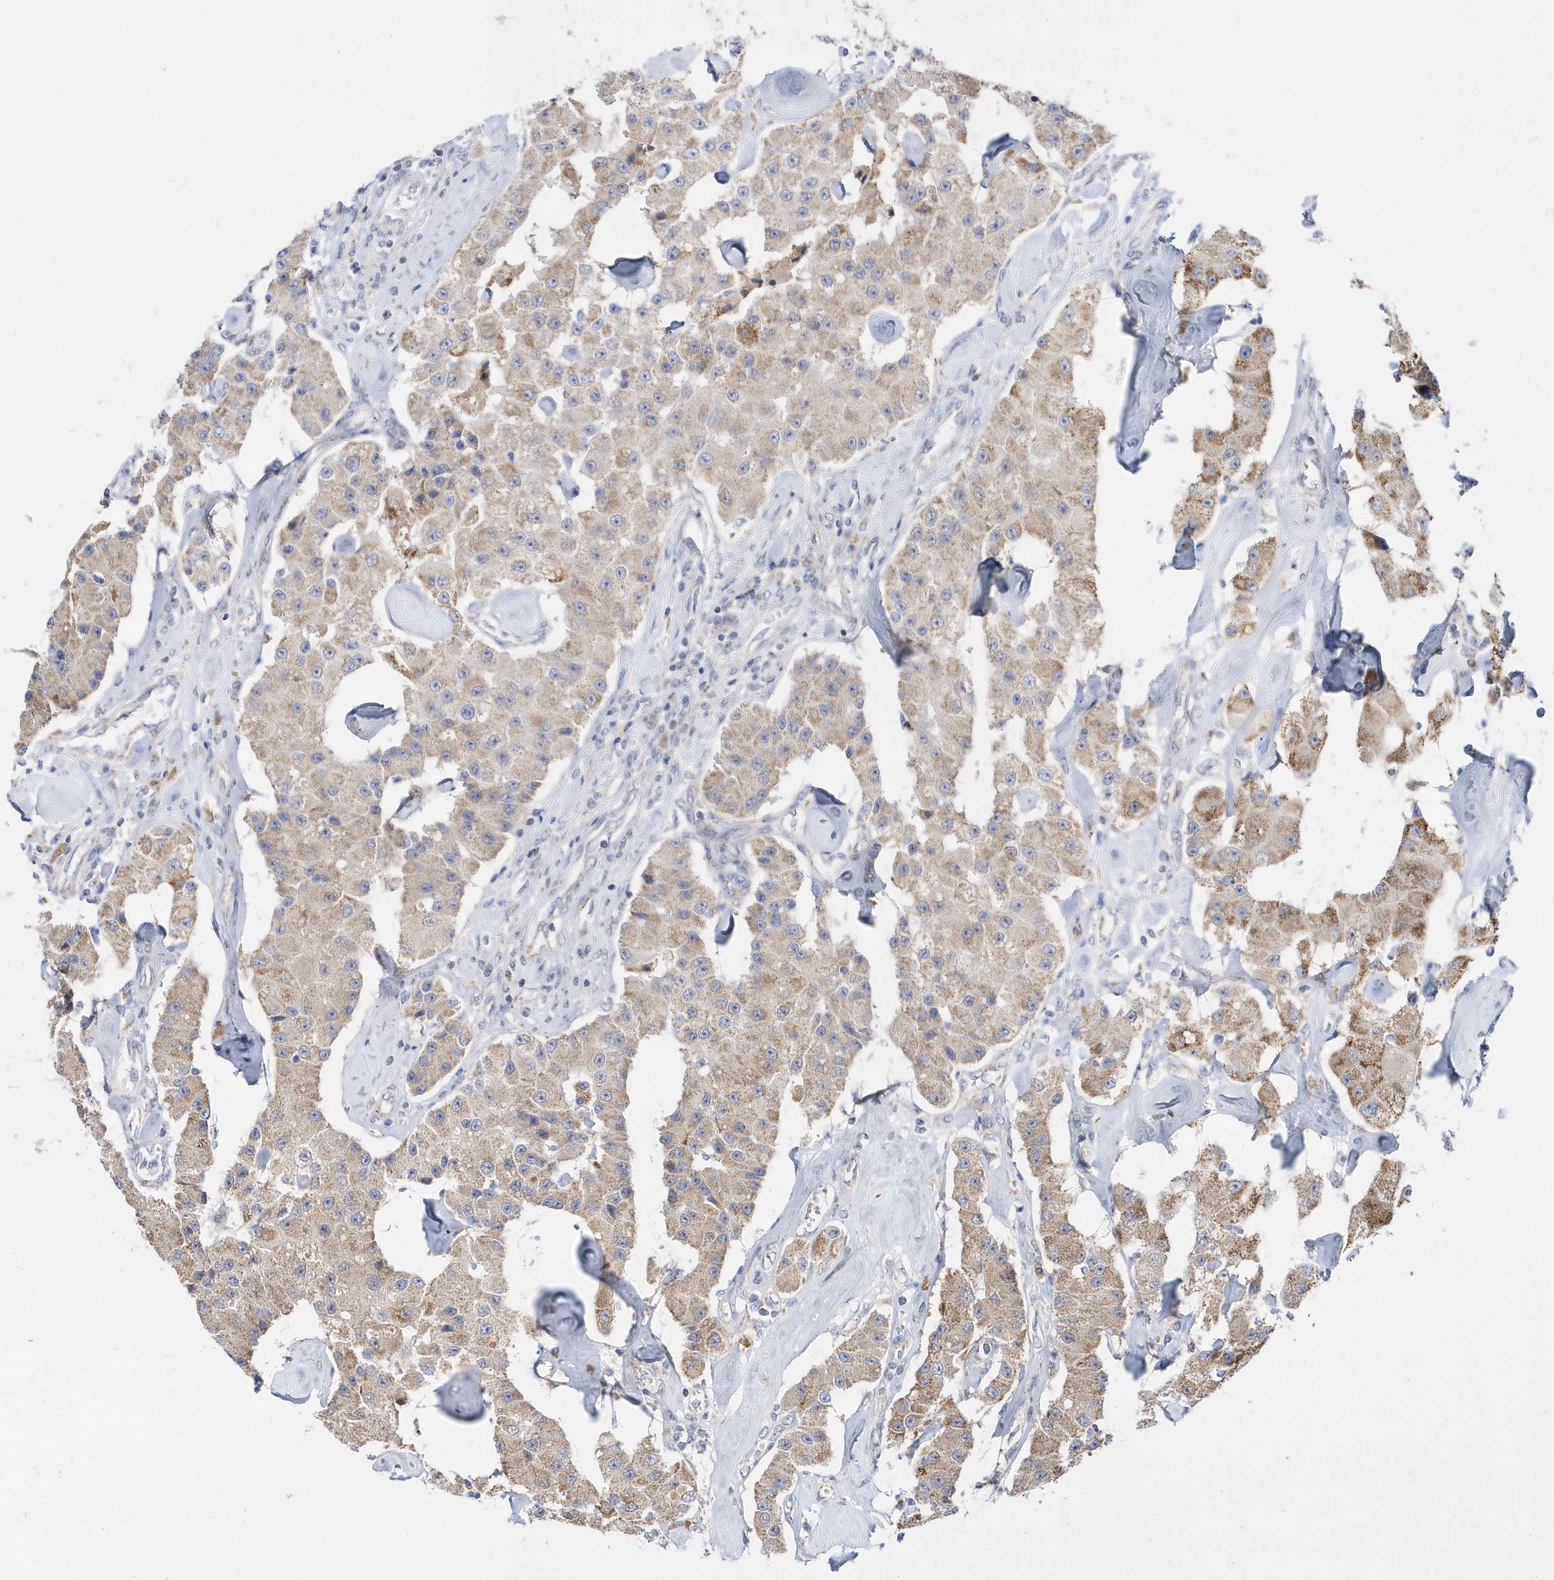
{"staining": {"intensity": "moderate", "quantity": ">75%", "location": "cytoplasmic/membranous"}, "tissue": "carcinoid", "cell_type": "Tumor cells", "image_type": "cancer", "snomed": [{"axis": "morphology", "description": "Carcinoid, malignant, NOS"}, {"axis": "topography", "description": "Pancreas"}], "caption": "Protein staining displays moderate cytoplasmic/membranous staining in approximately >75% of tumor cells in carcinoid (malignant). (DAB IHC, brown staining for protein, blue staining for nuclei).", "gene": "SPATA5", "patient": {"sex": "male", "age": 41}}